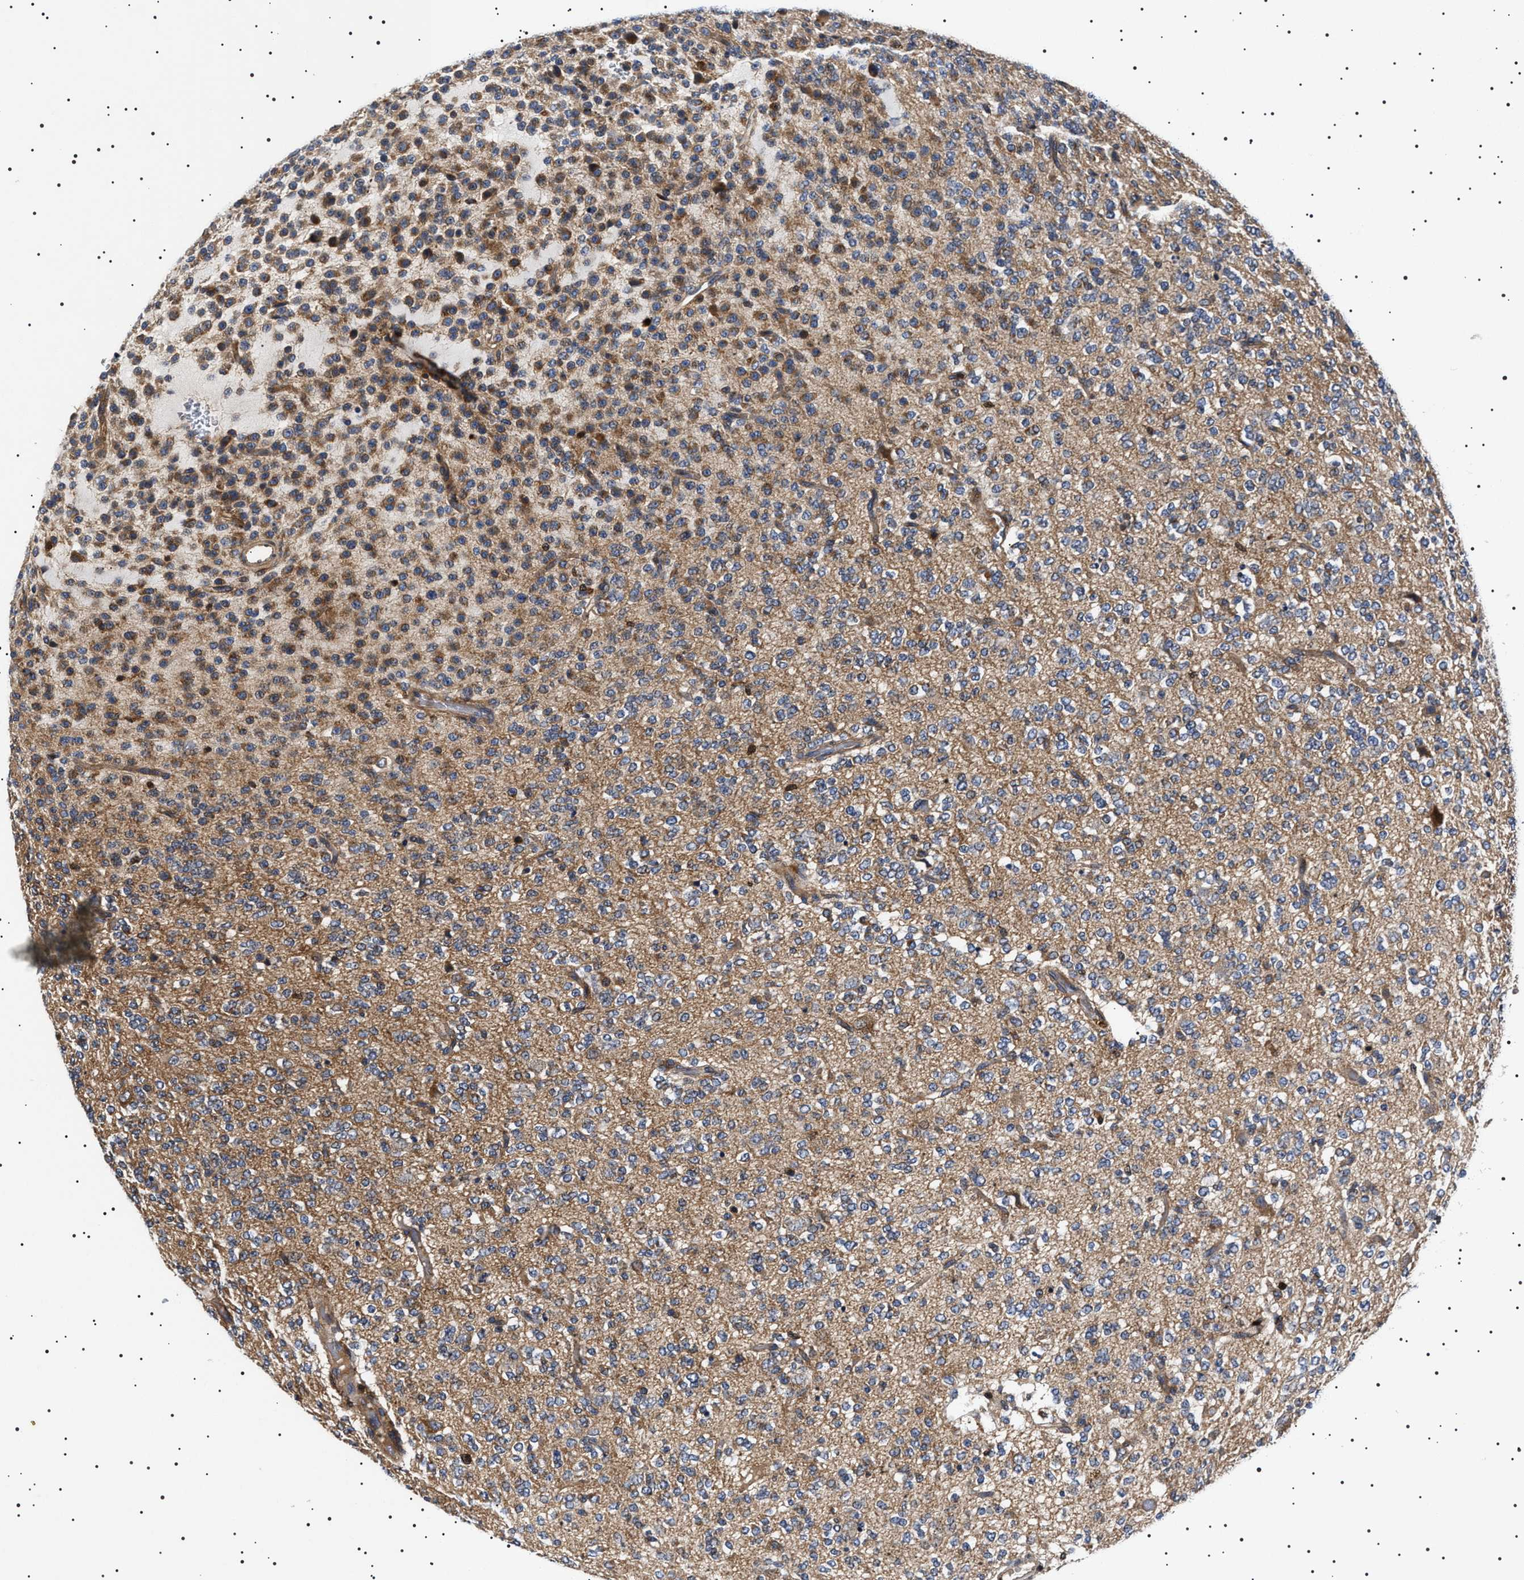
{"staining": {"intensity": "moderate", "quantity": "25%-75%", "location": "cytoplasmic/membranous"}, "tissue": "glioma", "cell_type": "Tumor cells", "image_type": "cancer", "snomed": [{"axis": "morphology", "description": "Glioma, malignant, Low grade"}, {"axis": "topography", "description": "Brain"}], "caption": "The image demonstrates immunohistochemical staining of malignant glioma (low-grade). There is moderate cytoplasmic/membranous expression is identified in about 25%-75% of tumor cells.", "gene": "SLC4A7", "patient": {"sex": "male", "age": 38}}